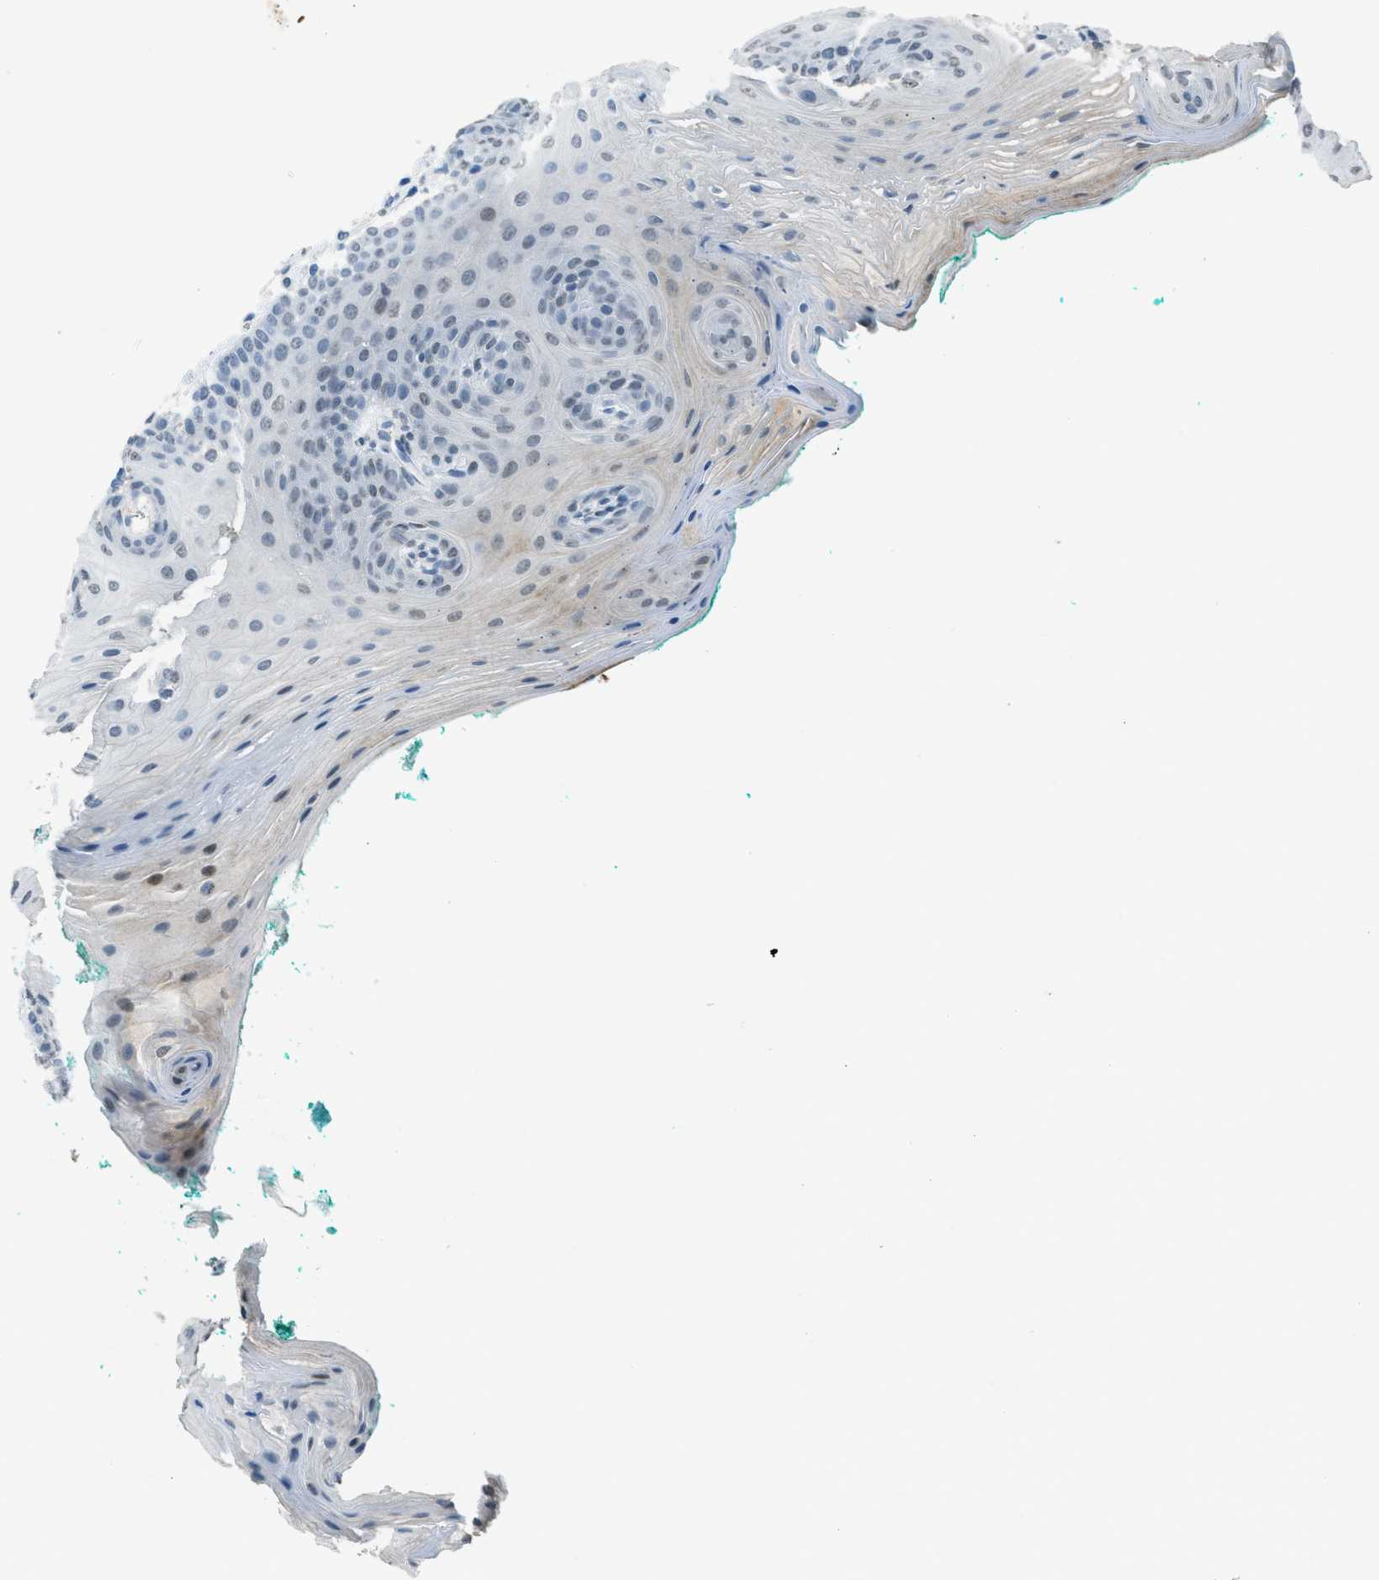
{"staining": {"intensity": "weak", "quantity": "<25%", "location": "nuclear"}, "tissue": "oral mucosa", "cell_type": "Squamous epithelial cells", "image_type": "normal", "snomed": [{"axis": "morphology", "description": "Normal tissue, NOS"}, {"axis": "topography", "description": "Oral tissue"}], "caption": "DAB immunohistochemical staining of unremarkable oral mucosa reveals no significant staining in squamous epithelial cells.", "gene": "TTC13", "patient": {"sex": "male", "age": 58}}